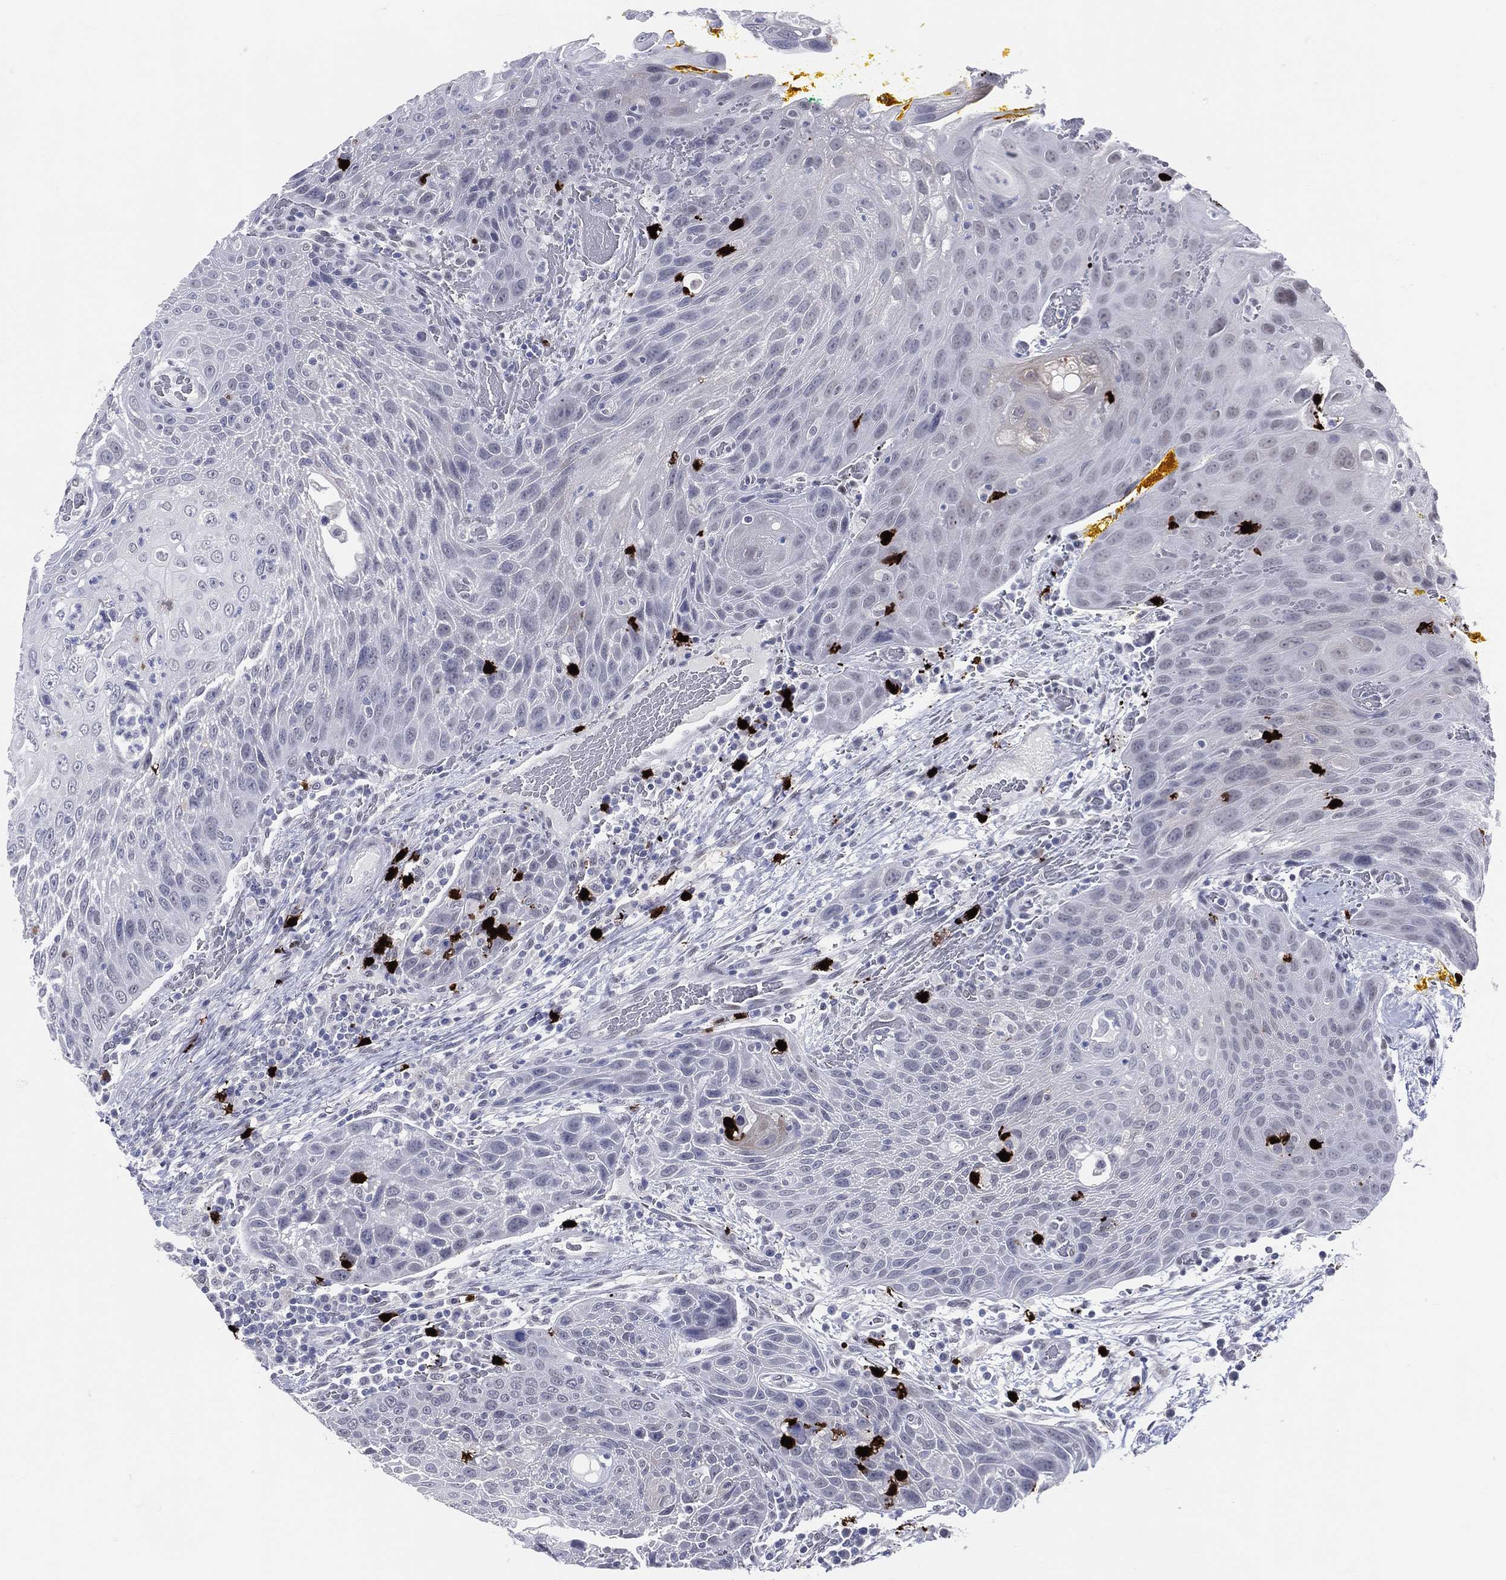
{"staining": {"intensity": "negative", "quantity": "none", "location": "none"}, "tissue": "head and neck cancer", "cell_type": "Tumor cells", "image_type": "cancer", "snomed": [{"axis": "morphology", "description": "Squamous cell carcinoma, NOS"}, {"axis": "topography", "description": "Head-Neck"}], "caption": "Protein analysis of squamous cell carcinoma (head and neck) shows no significant positivity in tumor cells. (DAB (3,3'-diaminobenzidine) IHC, high magnification).", "gene": "CFAP58", "patient": {"sex": "male", "age": 69}}